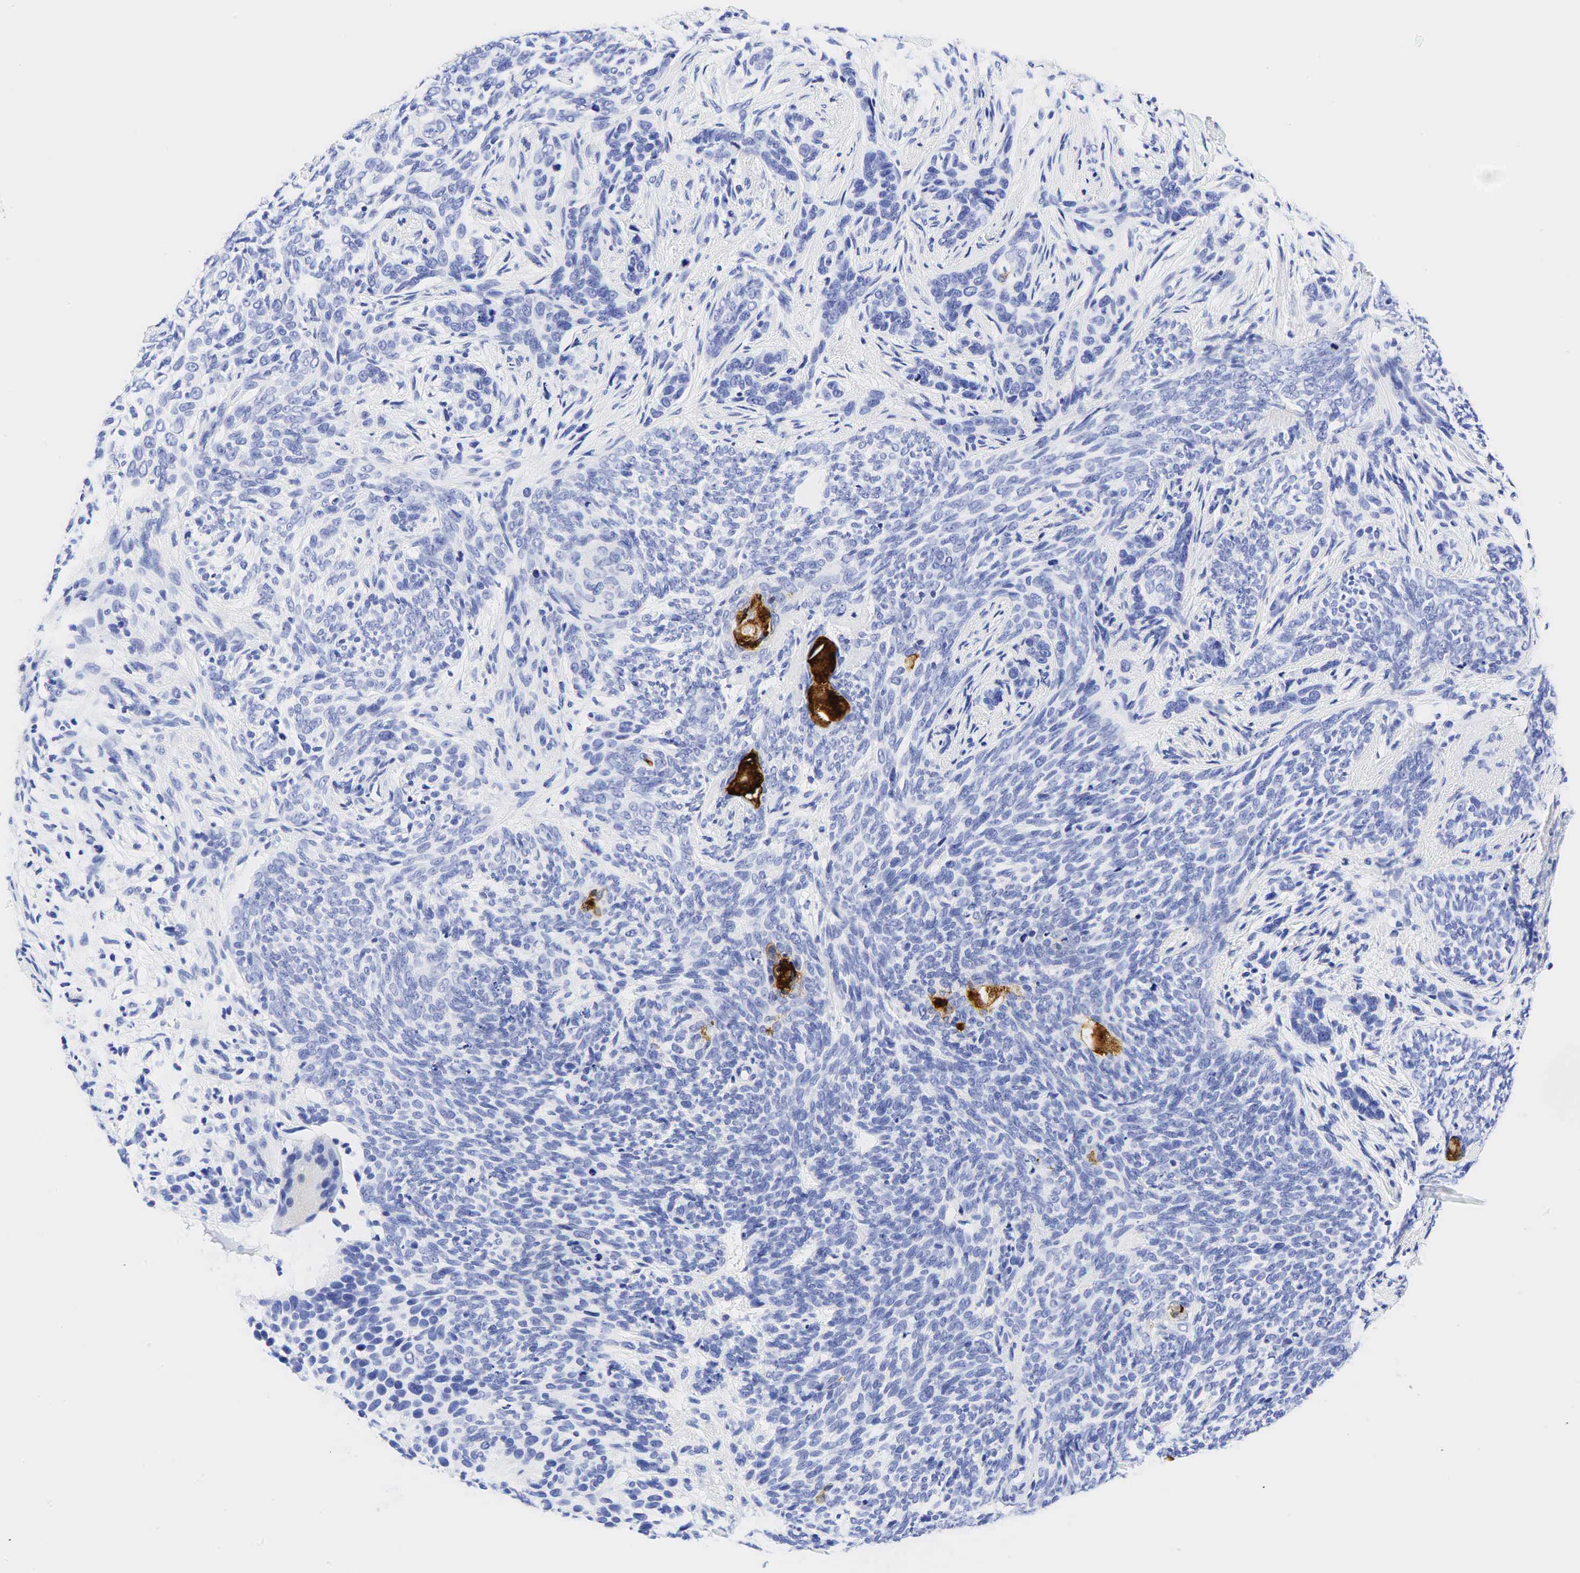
{"staining": {"intensity": "moderate", "quantity": "<25%", "location": "cytoplasmic/membranous"}, "tissue": "skin cancer", "cell_type": "Tumor cells", "image_type": "cancer", "snomed": [{"axis": "morphology", "description": "Basal cell carcinoma"}, {"axis": "topography", "description": "Skin"}], "caption": "The image demonstrates immunohistochemical staining of skin basal cell carcinoma. There is moderate cytoplasmic/membranous staining is identified in approximately <25% of tumor cells.", "gene": "CEACAM5", "patient": {"sex": "male", "age": 89}}